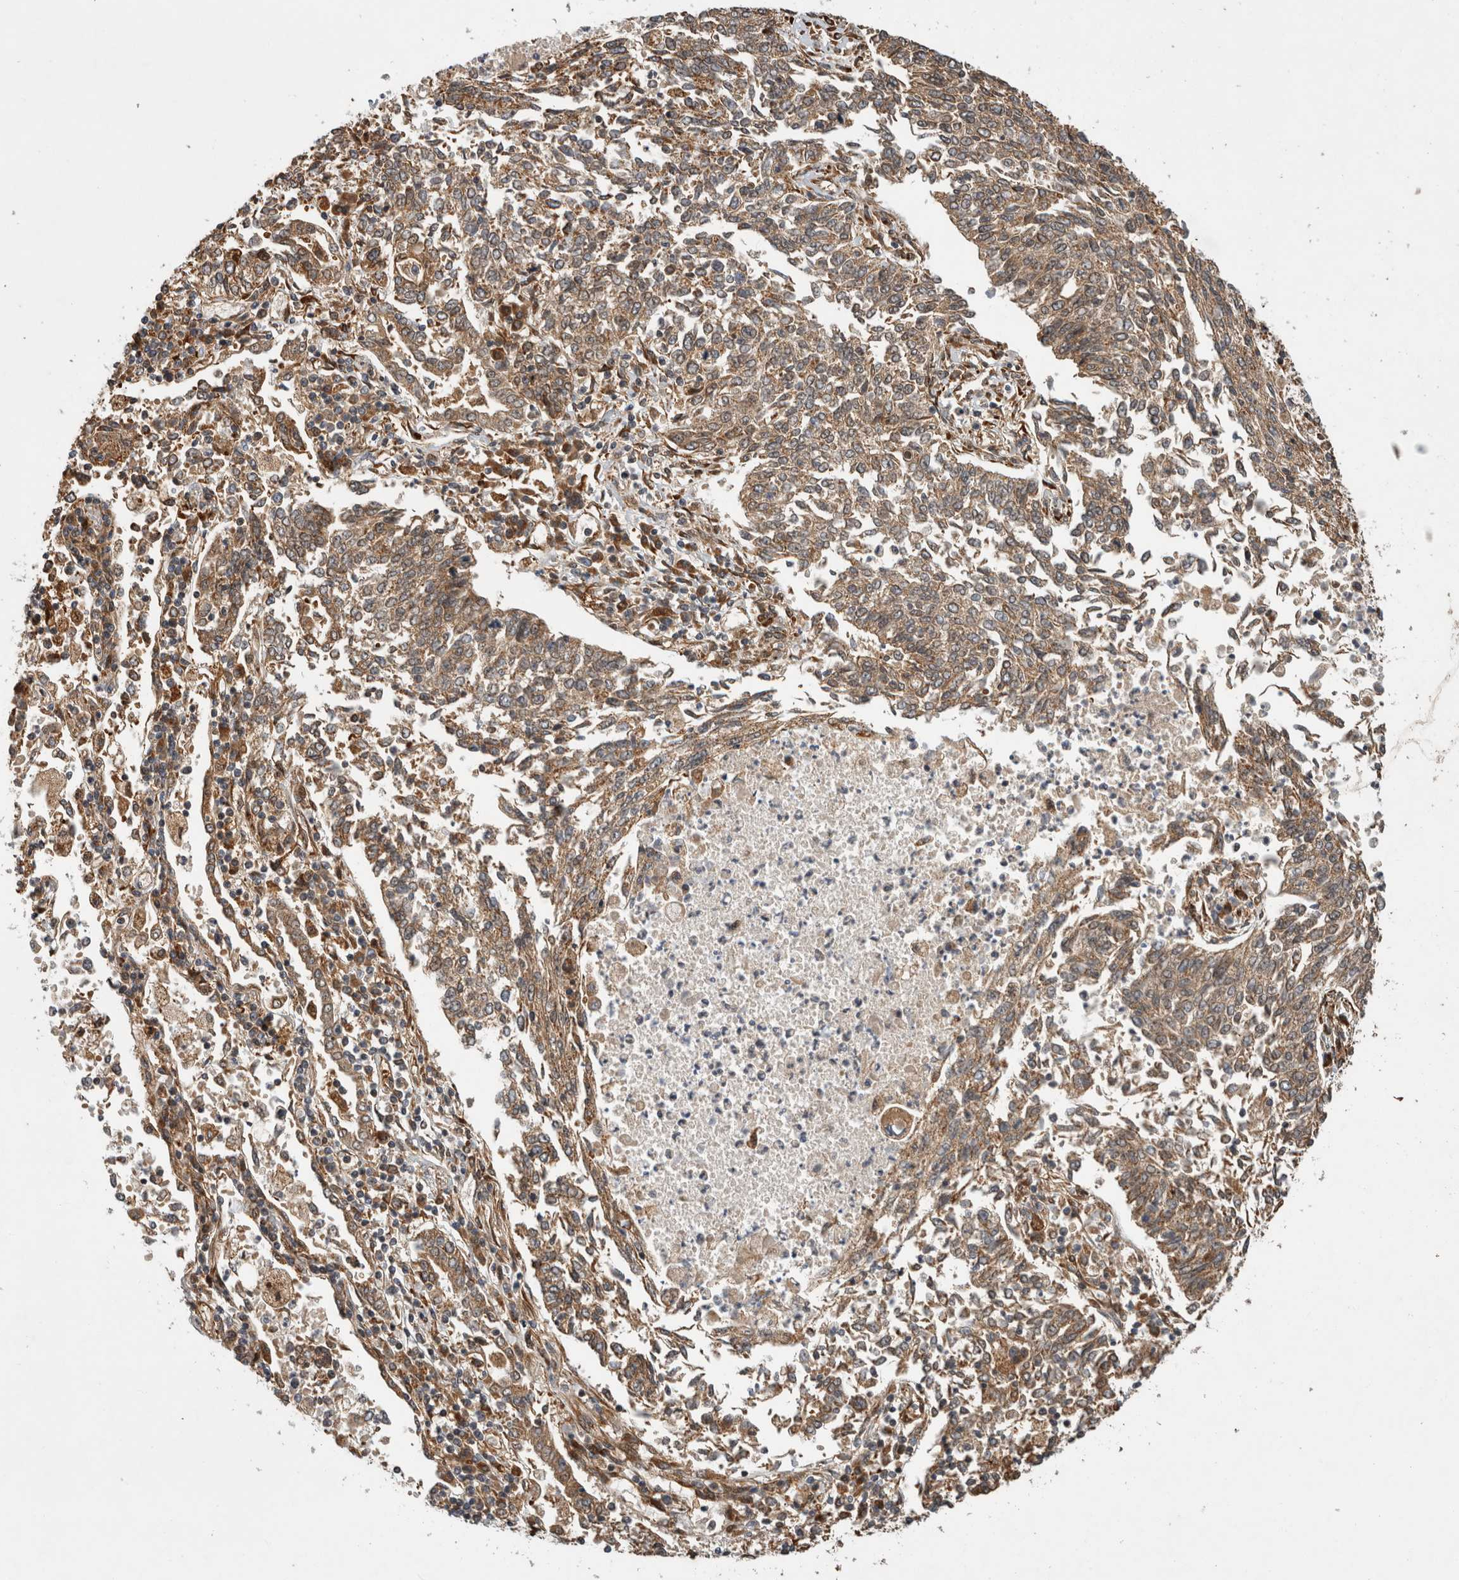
{"staining": {"intensity": "moderate", "quantity": ">75%", "location": "cytoplasmic/membranous"}, "tissue": "lung cancer", "cell_type": "Tumor cells", "image_type": "cancer", "snomed": [{"axis": "morphology", "description": "Normal tissue, NOS"}, {"axis": "morphology", "description": "Squamous cell carcinoma, NOS"}, {"axis": "topography", "description": "Cartilage tissue"}, {"axis": "topography", "description": "Lung"}, {"axis": "topography", "description": "Peripheral nerve tissue"}], "caption": "About >75% of tumor cells in human squamous cell carcinoma (lung) display moderate cytoplasmic/membranous protein staining as visualized by brown immunohistochemical staining.", "gene": "TUBD1", "patient": {"sex": "female", "age": 49}}